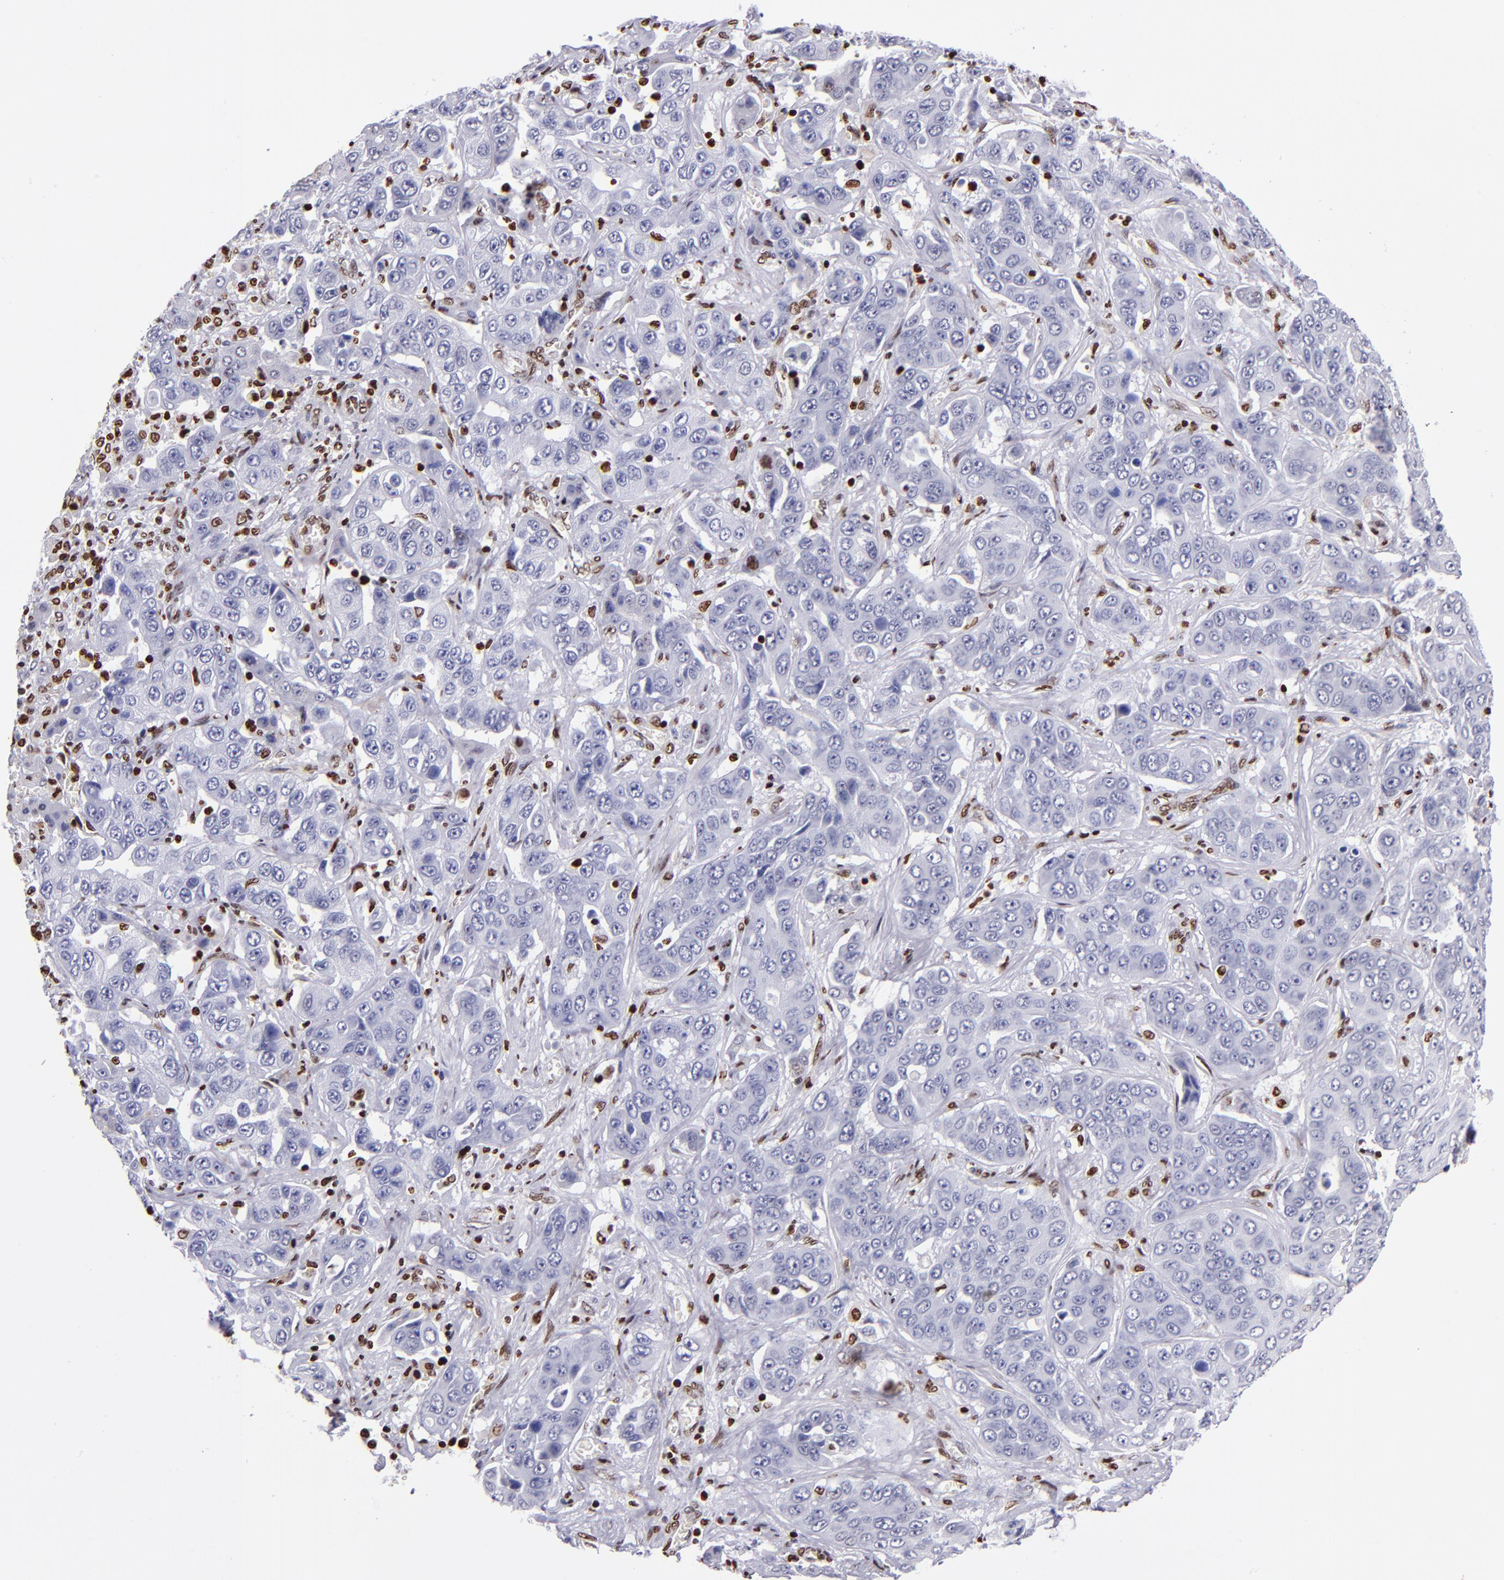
{"staining": {"intensity": "moderate", "quantity": "<25%", "location": "nuclear"}, "tissue": "liver cancer", "cell_type": "Tumor cells", "image_type": "cancer", "snomed": [{"axis": "morphology", "description": "Cholangiocarcinoma"}, {"axis": "topography", "description": "Liver"}], "caption": "Immunohistochemical staining of human liver cancer demonstrates moderate nuclear protein staining in about <25% of tumor cells.", "gene": "CDKL5", "patient": {"sex": "female", "age": 52}}